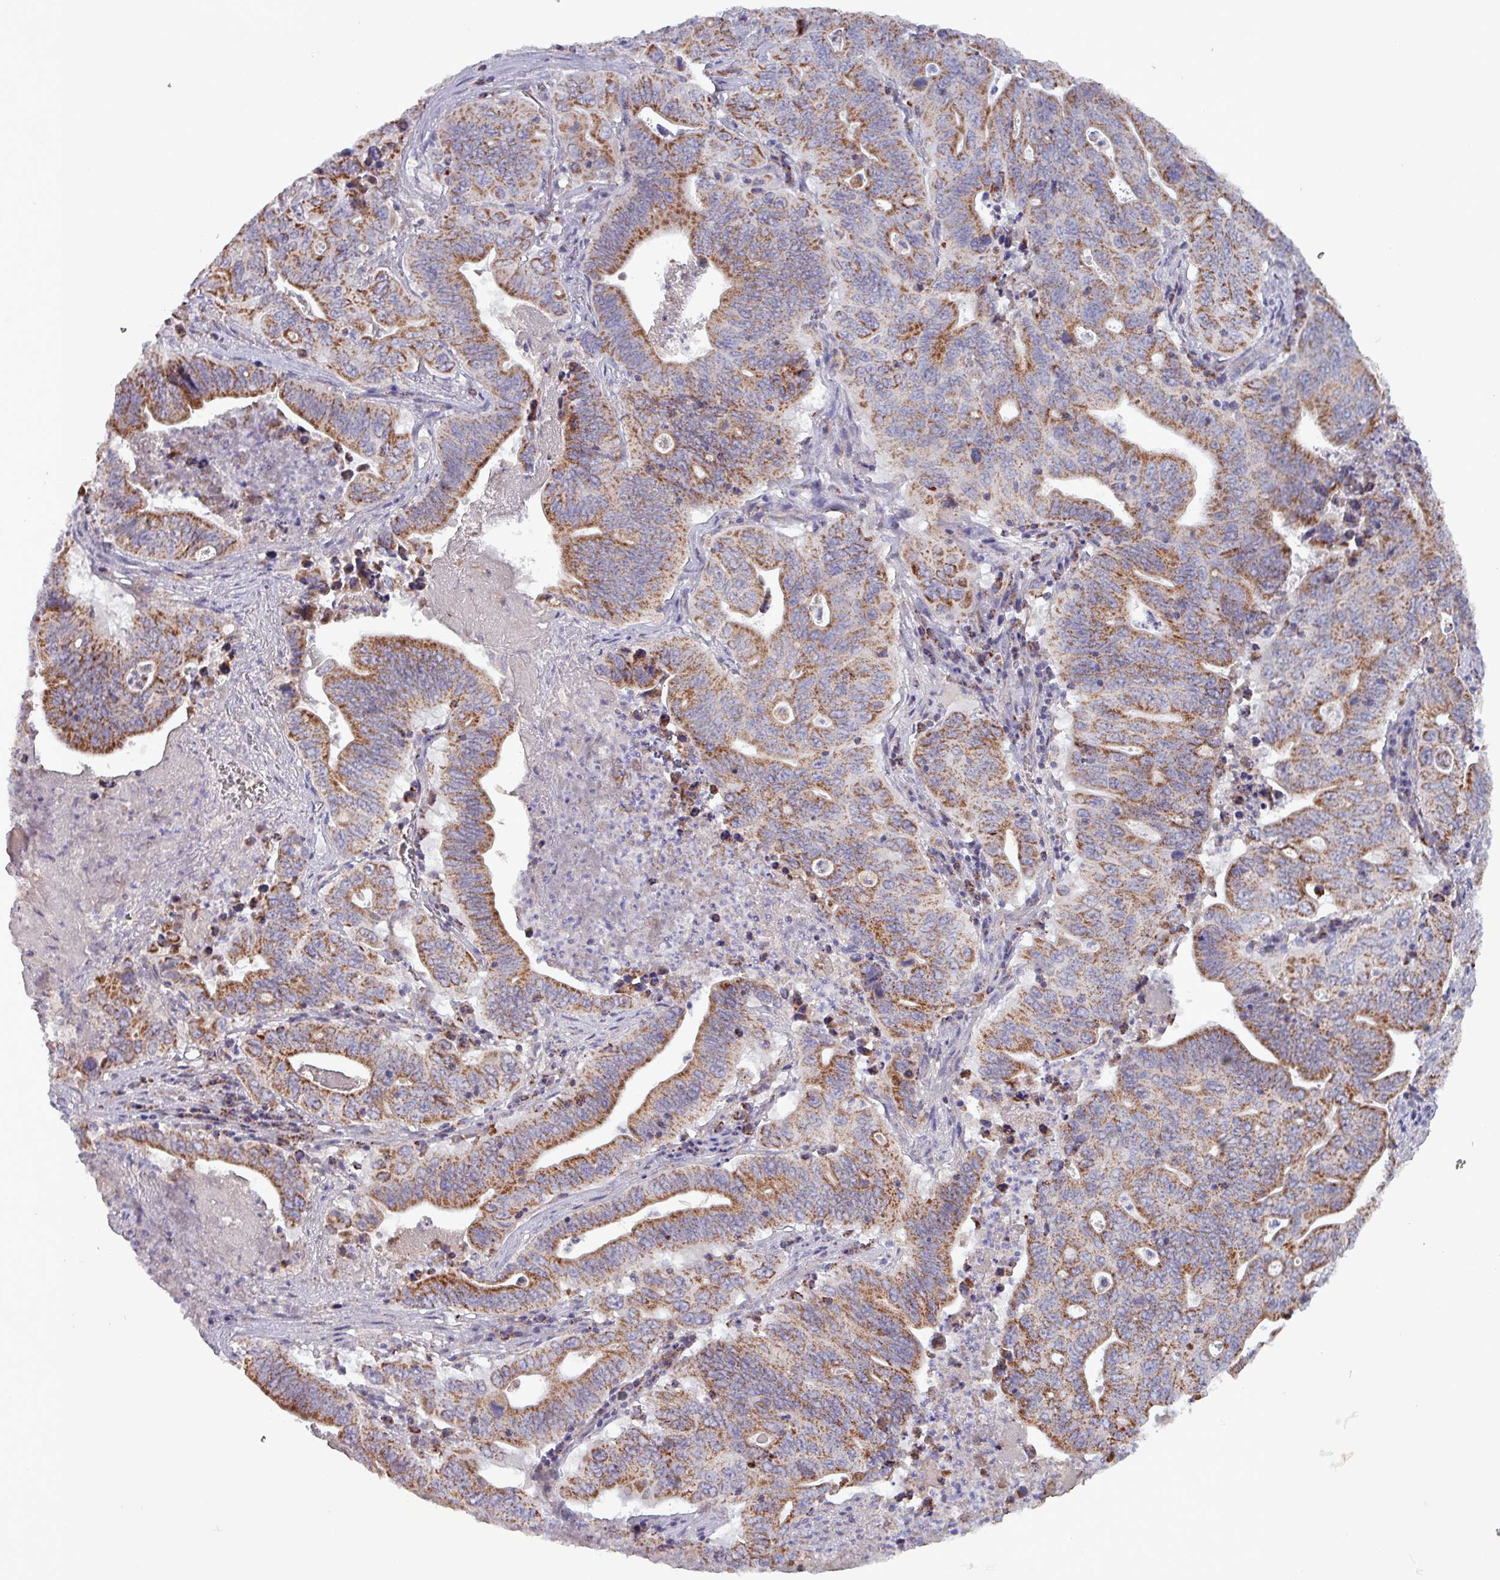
{"staining": {"intensity": "moderate", "quantity": ">75%", "location": "cytoplasmic/membranous"}, "tissue": "lung cancer", "cell_type": "Tumor cells", "image_type": "cancer", "snomed": [{"axis": "morphology", "description": "Adenocarcinoma, NOS"}, {"axis": "topography", "description": "Lung"}], "caption": "A brown stain shows moderate cytoplasmic/membranous staining of a protein in human lung adenocarcinoma tumor cells.", "gene": "ZNF322", "patient": {"sex": "female", "age": 60}}